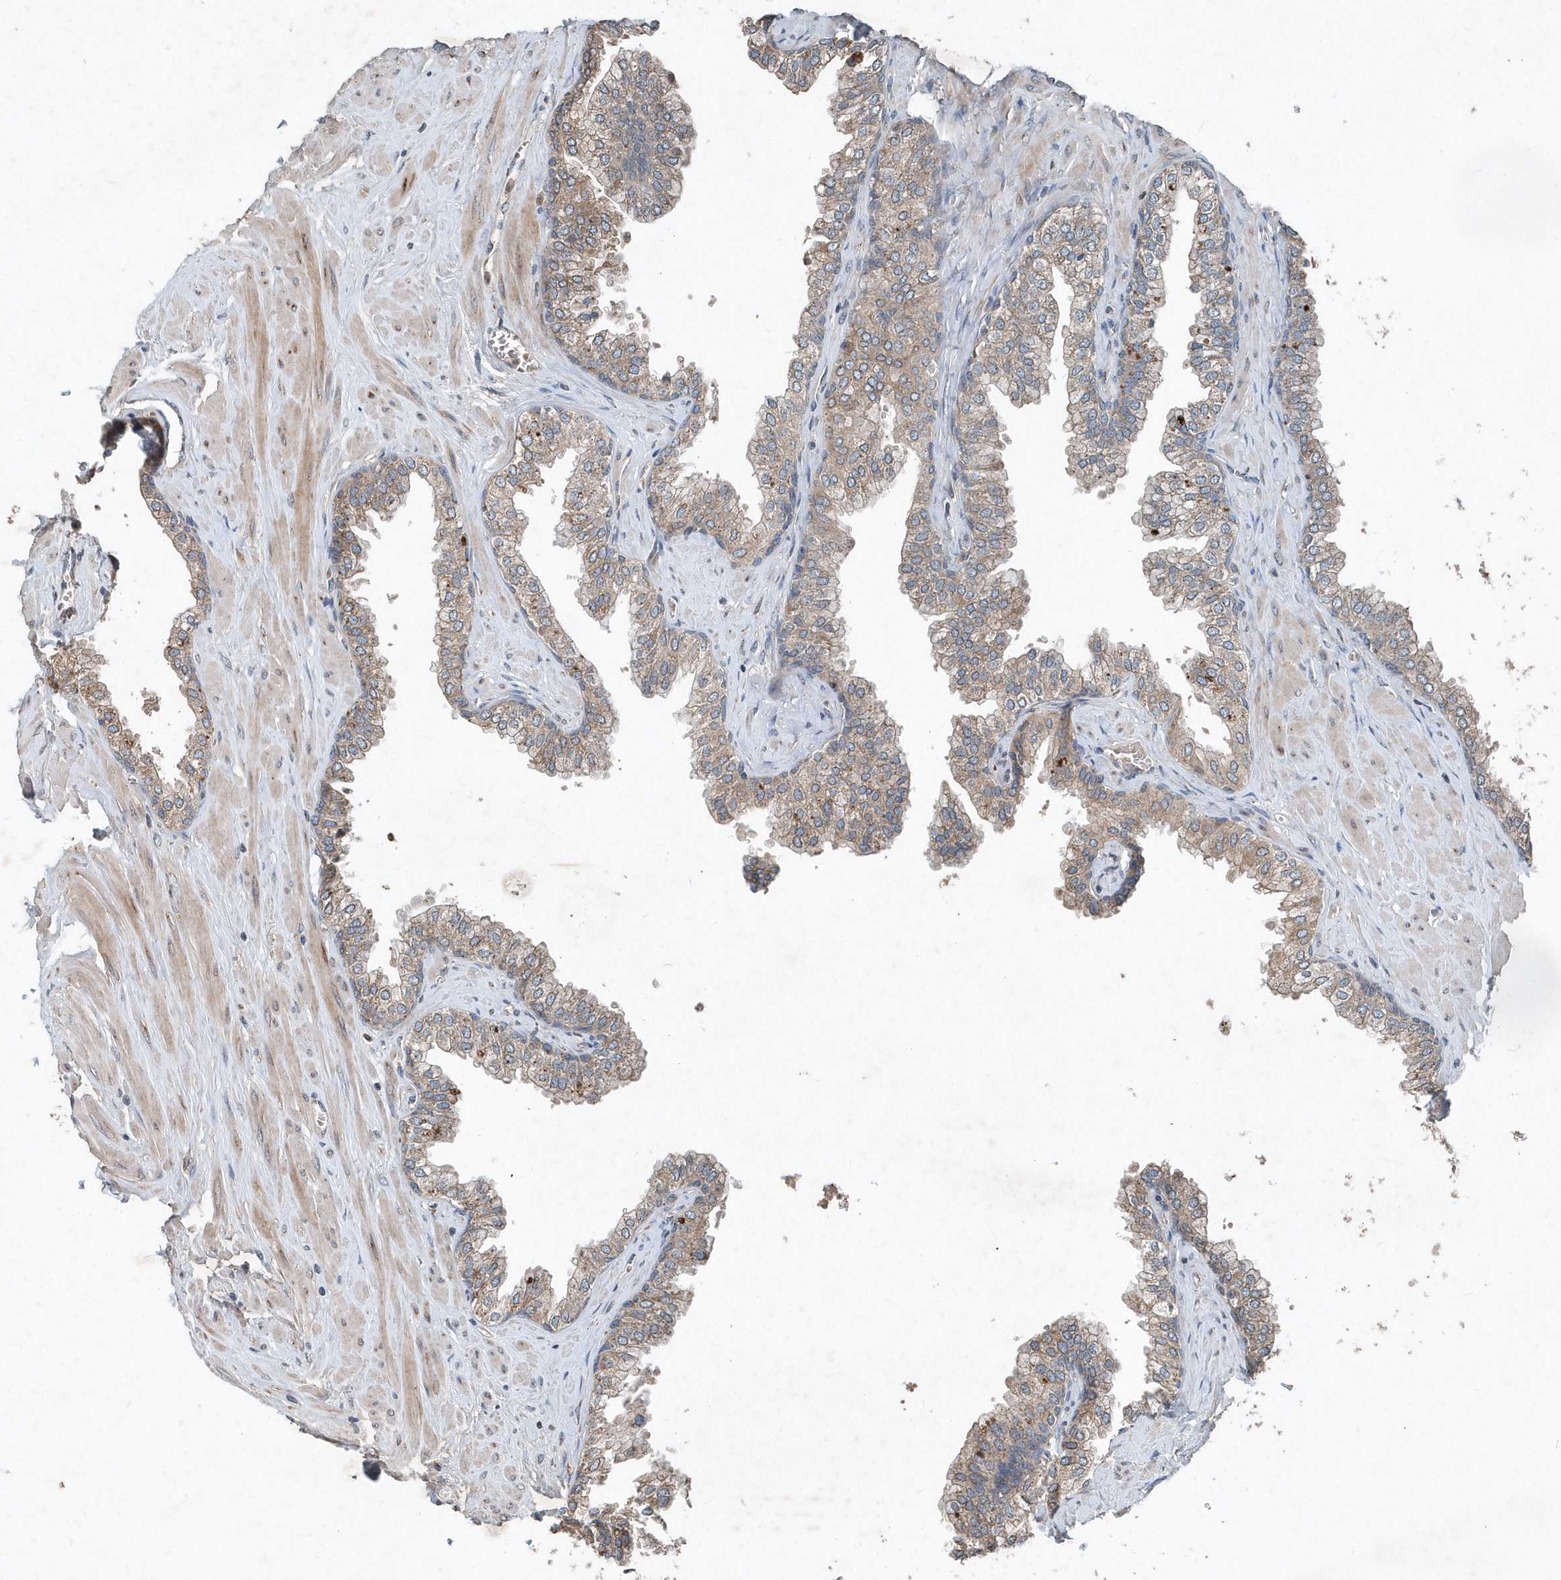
{"staining": {"intensity": "weak", "quantity": "25%-75%", "location": "cytoplasmic/membranous"}, "tissue": "prostate", "cell_type": "Glandular cells", "image_type": "normal", "snomed": [{"axis": "morphology", "description": "Normal tissue, NOS"}, {"axis": "morphology", "description": "Urothelial carcinoma, Low grade"}, {"axis": "topography", "description": "Urinary bladder"}, {"axis": "topography", "description": "Prostate"}], "caption": "IHC histopathology image of unremarkable prostate stained for a protein (brown), which exhibits low levels of weak cytoplasmic/membranous staining in about 25%-75% of glandular cells.", "gene": "SCFD2", "patient": {"sex": "male", "age": 60}}